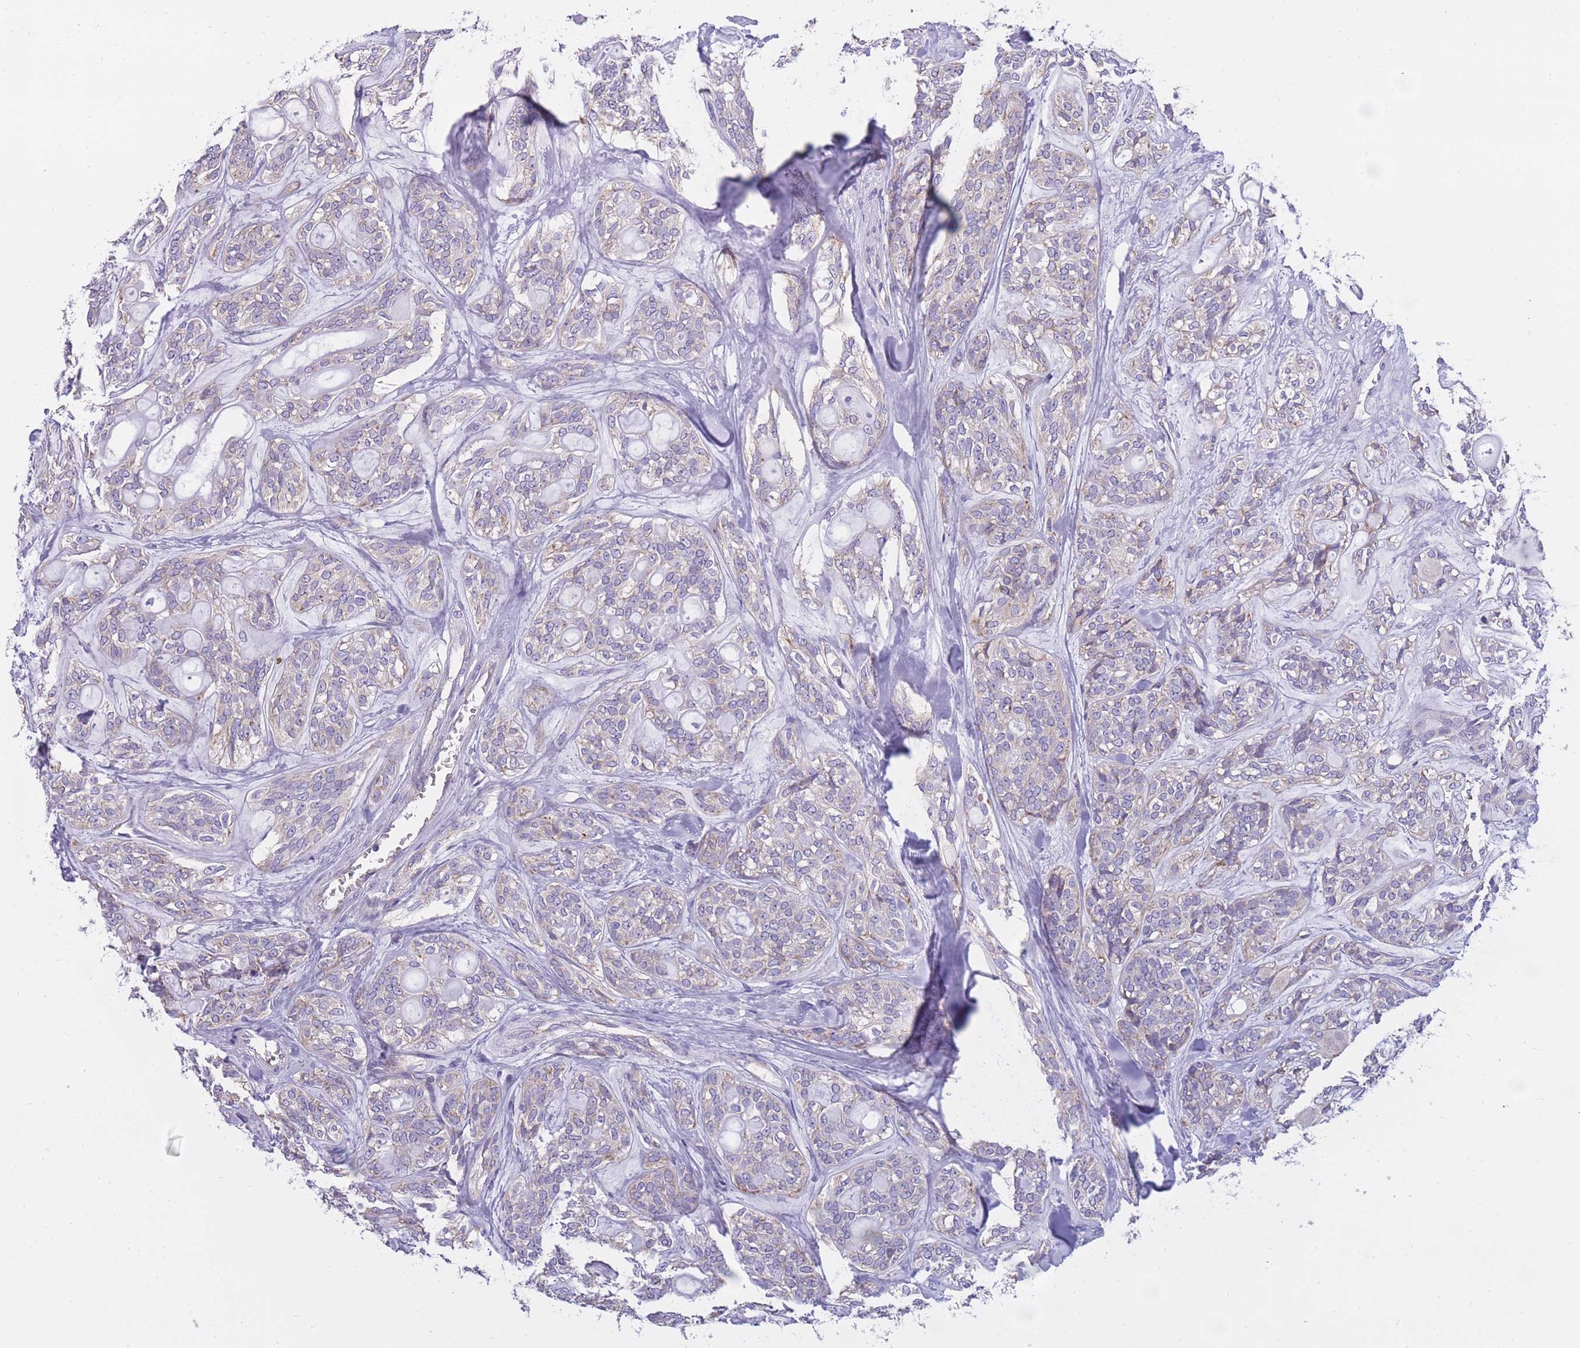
{"staining": {"intensity": "weak", "quantity": "<25%", "location": "cytoplasmic/membranous"}, "tissue": "head and neck cancer", "cell_type": "Tumor cells", "image_type": "cancer", "snomed": [{"axis": "morphology", "description": "Adenocarcinoma, NOS"}, {"axis": "topography", "description": "Head-Neck"}], "caption": "A micrograph of adenocarcinoma (head and neck) stained for a protein reveals no brown staining in tumor cells.", "gene": "ZNF662", "patient": {"sex": "male", "age": 66}}